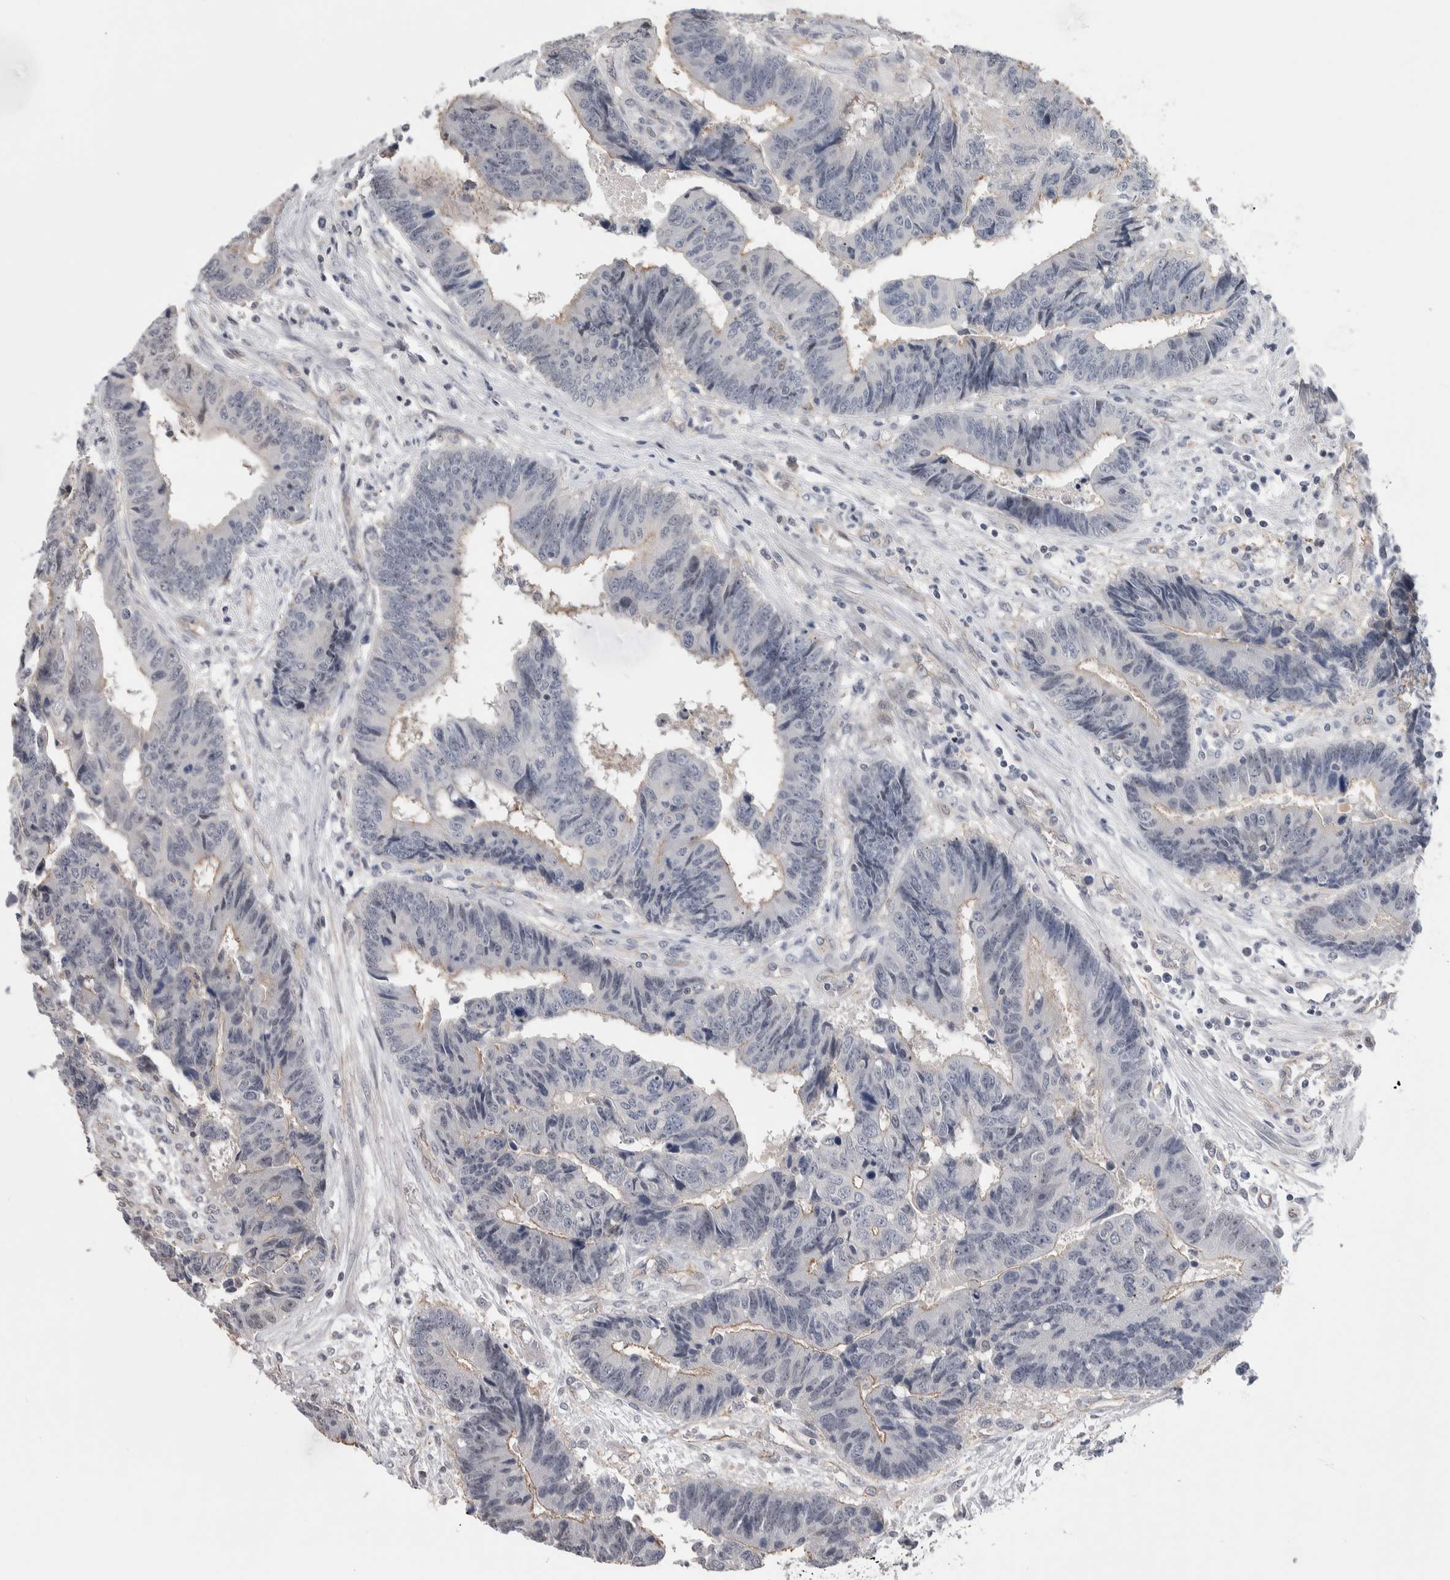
{"staining": {"intensity": "weak", "quantity": "<25%", "location": "cytoplasmic/membranous"}, "tissue": "colorectal cancer", "cell_type": "Tumor cells", "image_type": "cancer", "snomed": [{"axis": "morphology", "description": "Adenocarcinoma, NOS"}, {"axis": "topography", "description": "Rectum"}], "caption": "Human colorectal cancer (adenocarcinoma) stained for a protein using IHC reveals no positivity in tumor cells.", "gene": "ZBTB49", "patient": {"sex": "male", "age": 84}}